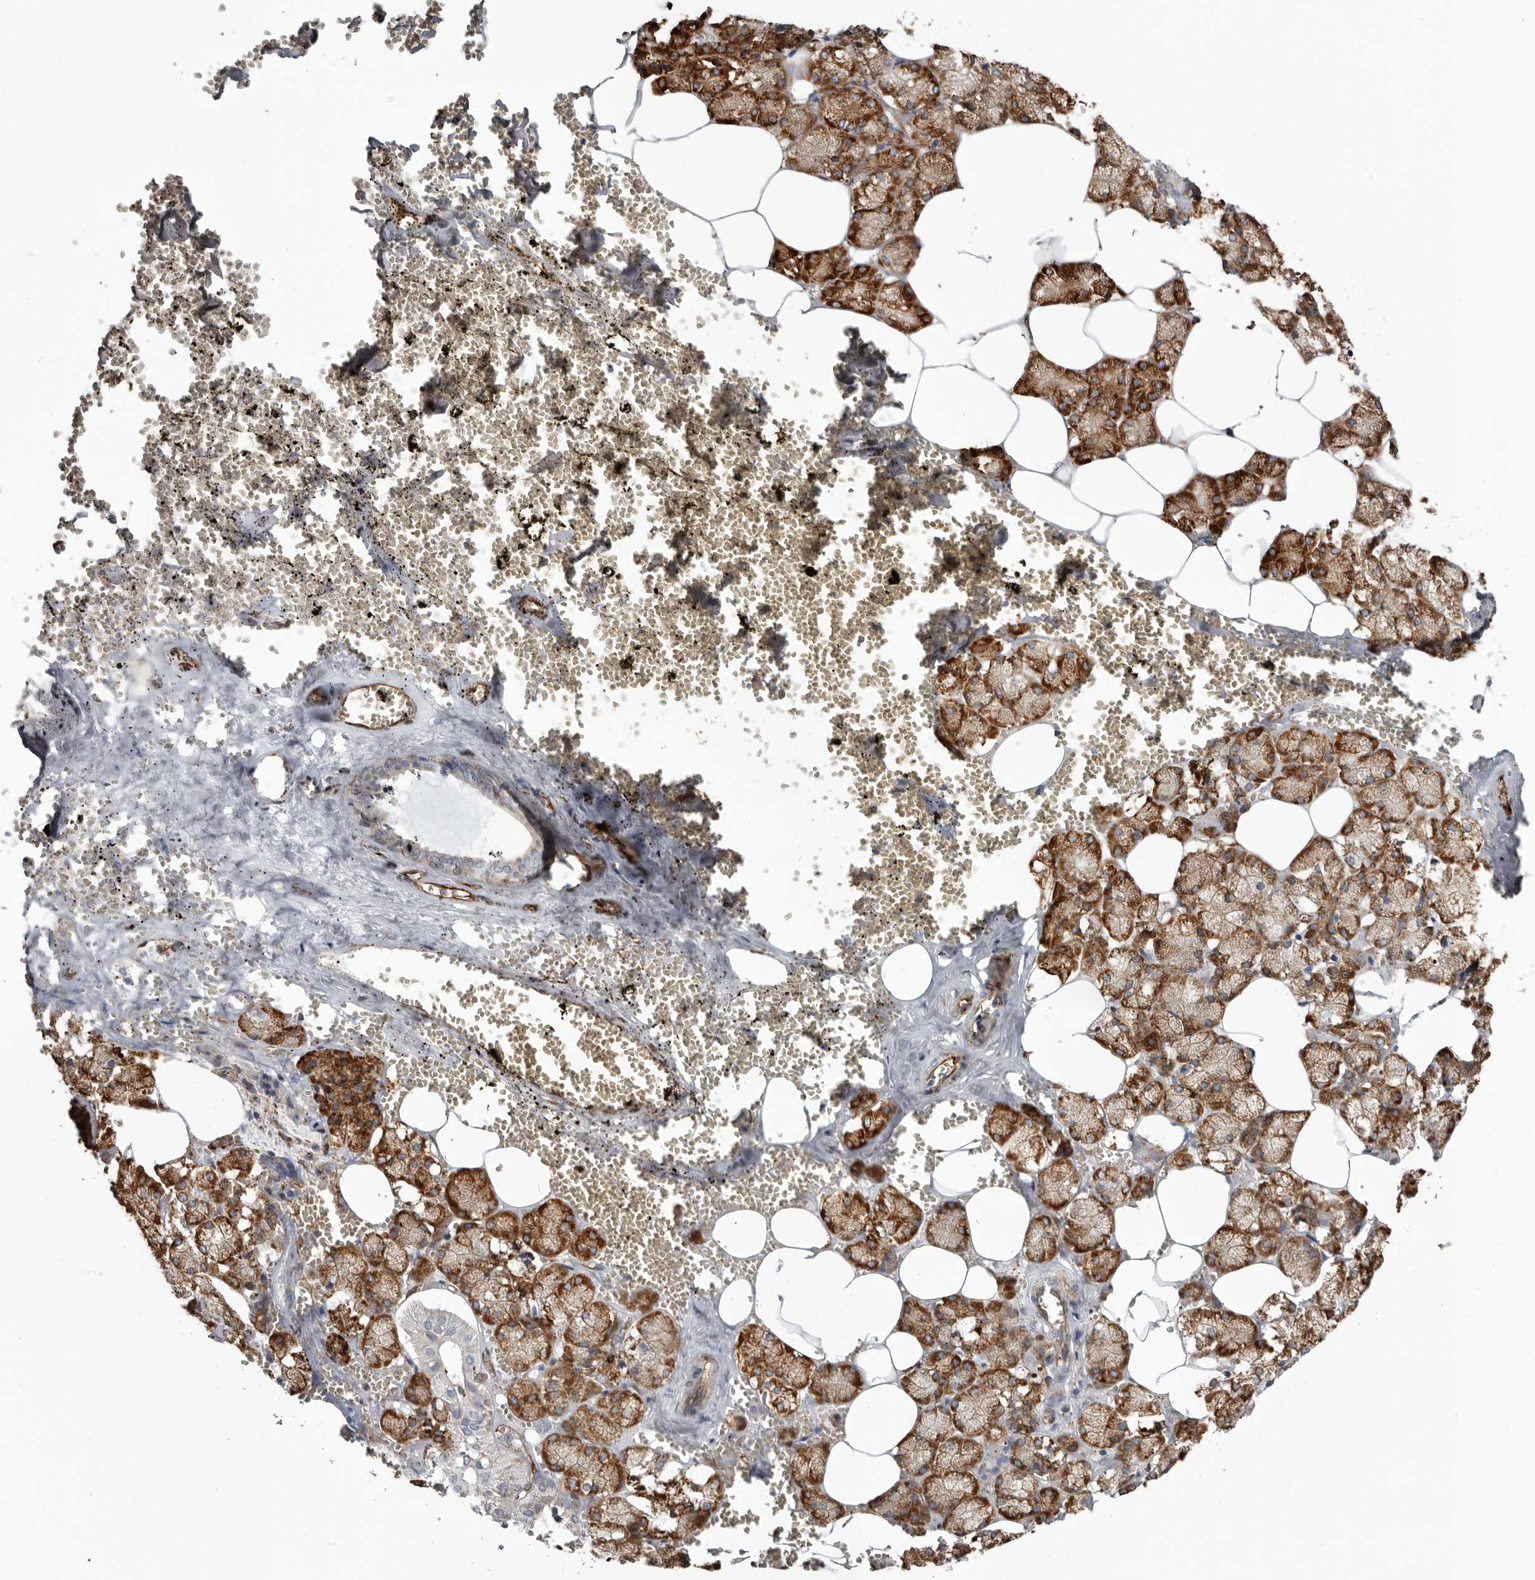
{"staining": {"intensity": "strong", "quantity": ">75%", "location": "cytoplasmic/membranous"}, "tissue": "salivary gland", "cell_type": "Glandular cells", "image_type": "normal", "snomed": [{"axis": "morphology", "description": "Normal tissue, NOS"}, {"axis": "topography", "description": "Salivary gland"}], "caption": "Glandular cells demonstrate high levels of strong cytoplasmic/membranous positivity in about >75% of cells in normal human salivary gland.", "gene": "SEMA3E", "patient": {"sex": "male", "age": 62}}